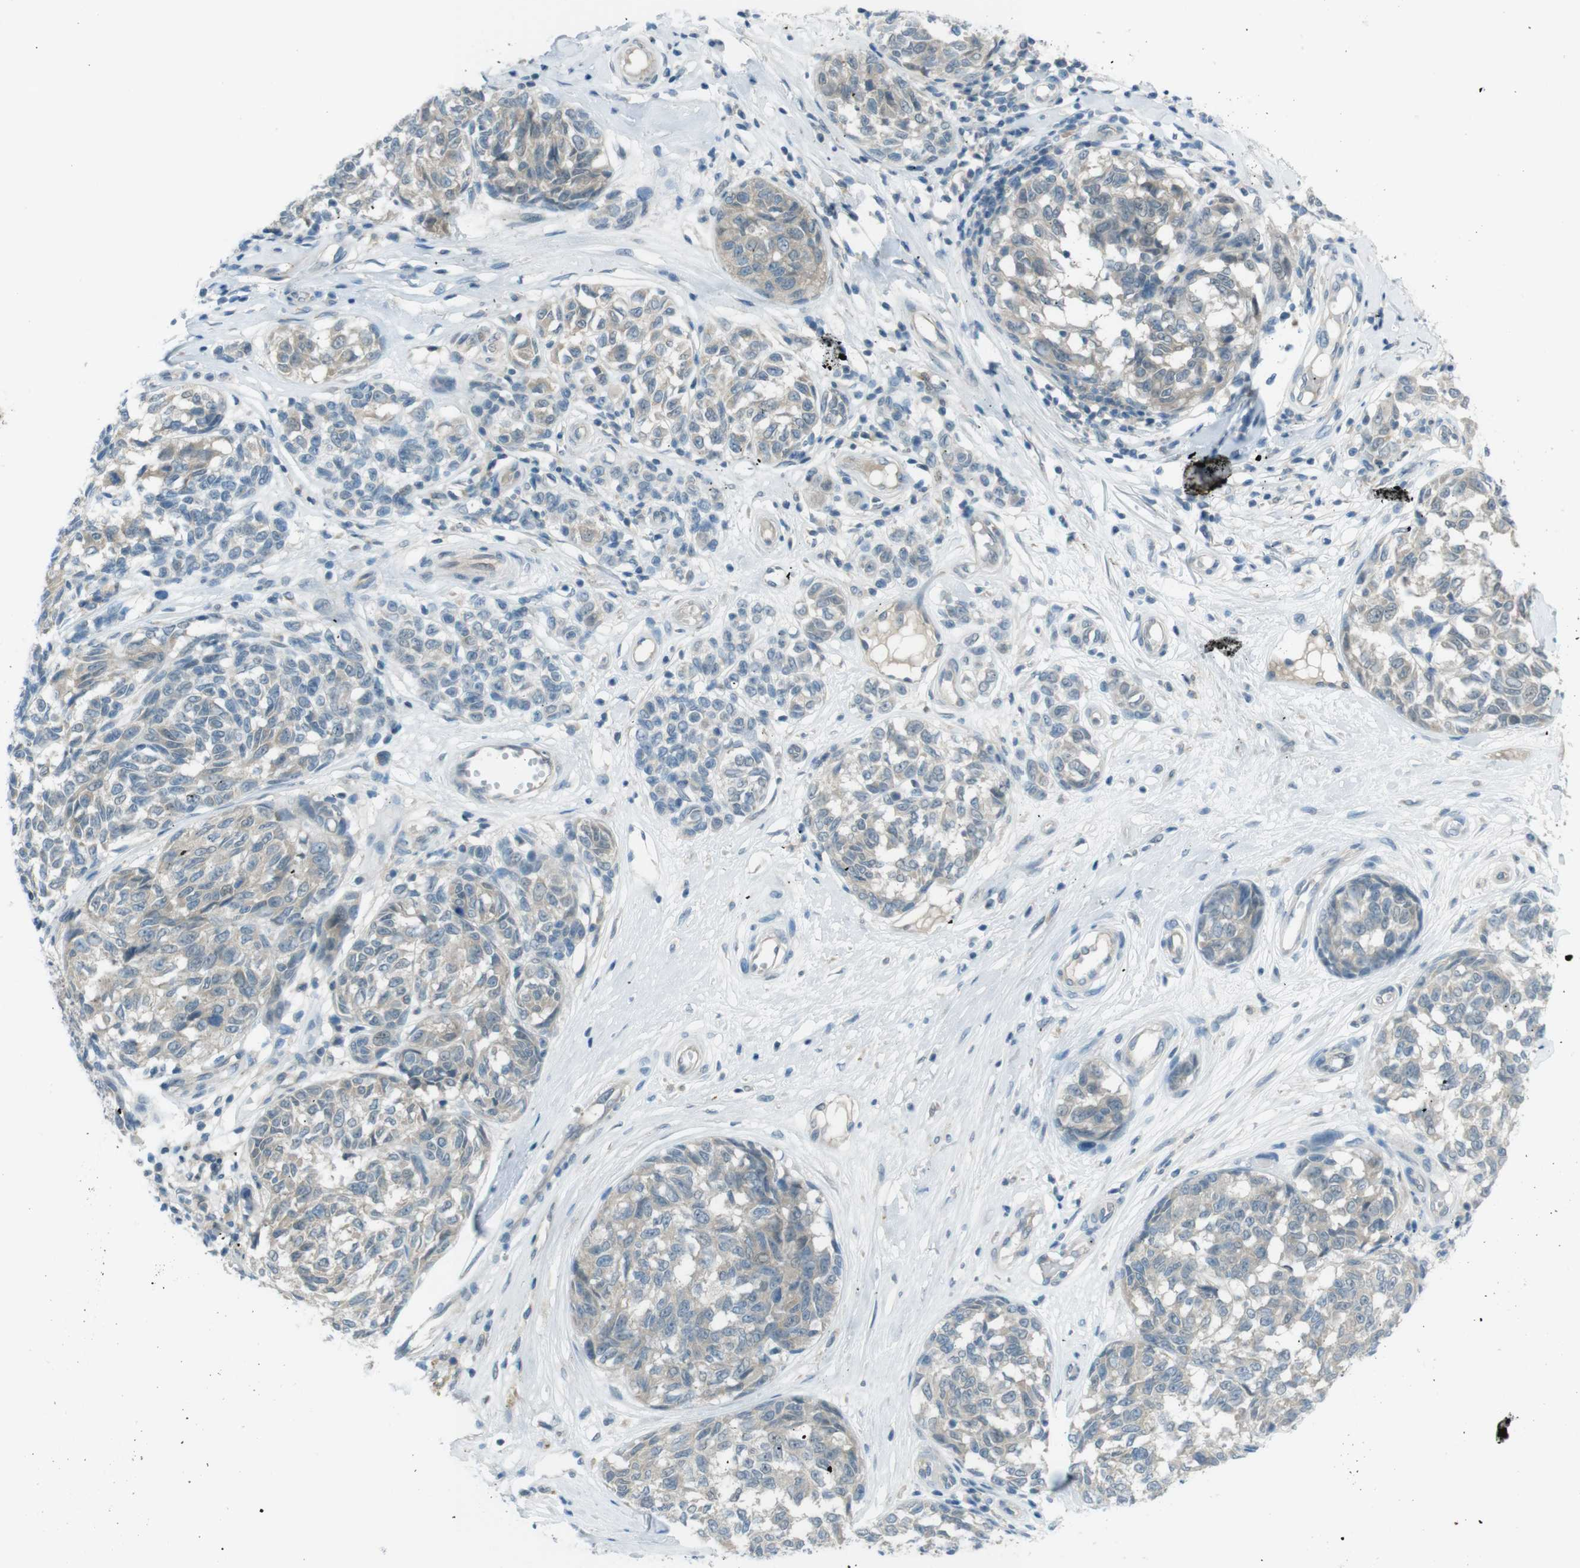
{"staining": {"intensity": "weak", "quantity": "<25%", "location": "cytoplasmic/membranous"}, "tissue": "melanoma", "cell_type": "Tumor cells", "image_type": "cancer", "snomed": [{"axis": "morphology", "description": "Malignant melanoma, NOS"}, {"axis": "topography", "description": "Skin"}], "caption": "A photomicrograph of human melanoma is negative for staining in tumor cells.", "gene": "ZDHHC20", "patient": {"sex": "female", "age": 64}}